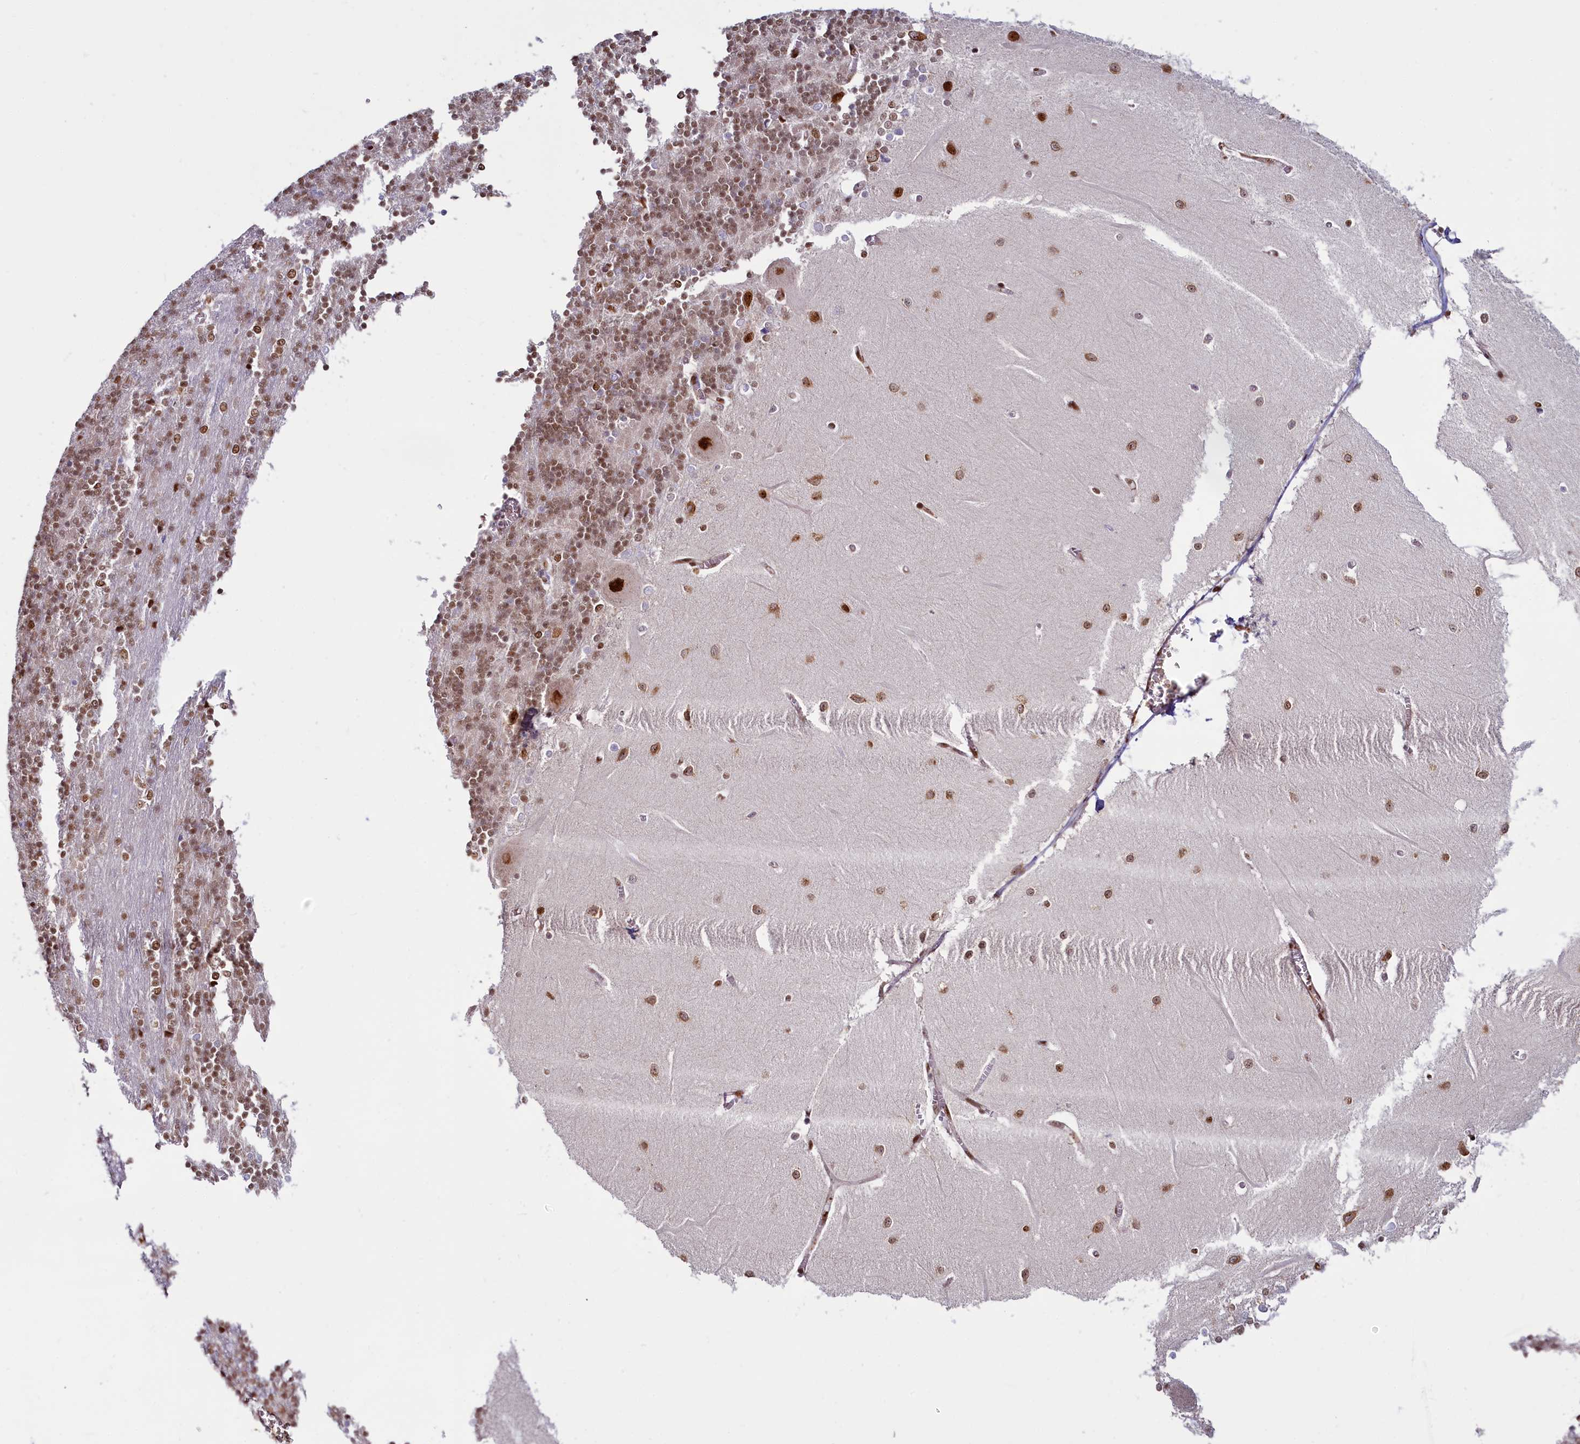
{"staining": {"intensity": "moderate", "quantity": "25%-75%", "location": "nuclear"}, "tissue": "cerebellum", "cell_type": "Cells in granular layer", "image_type": "normal", "snomed": [{"axis": "morphology", "description": "Normal tissue, NOS"}, {"axis": "topography", "description": "Cerebellum"}], "caption": "Human cerebellum stained for a protein (brown) displays moderate nuclear positive staining in approximately 25%-75% of cells in granular layer.", "gene": "TCOF1", "patient": {"sex": "male", "age": 37}}